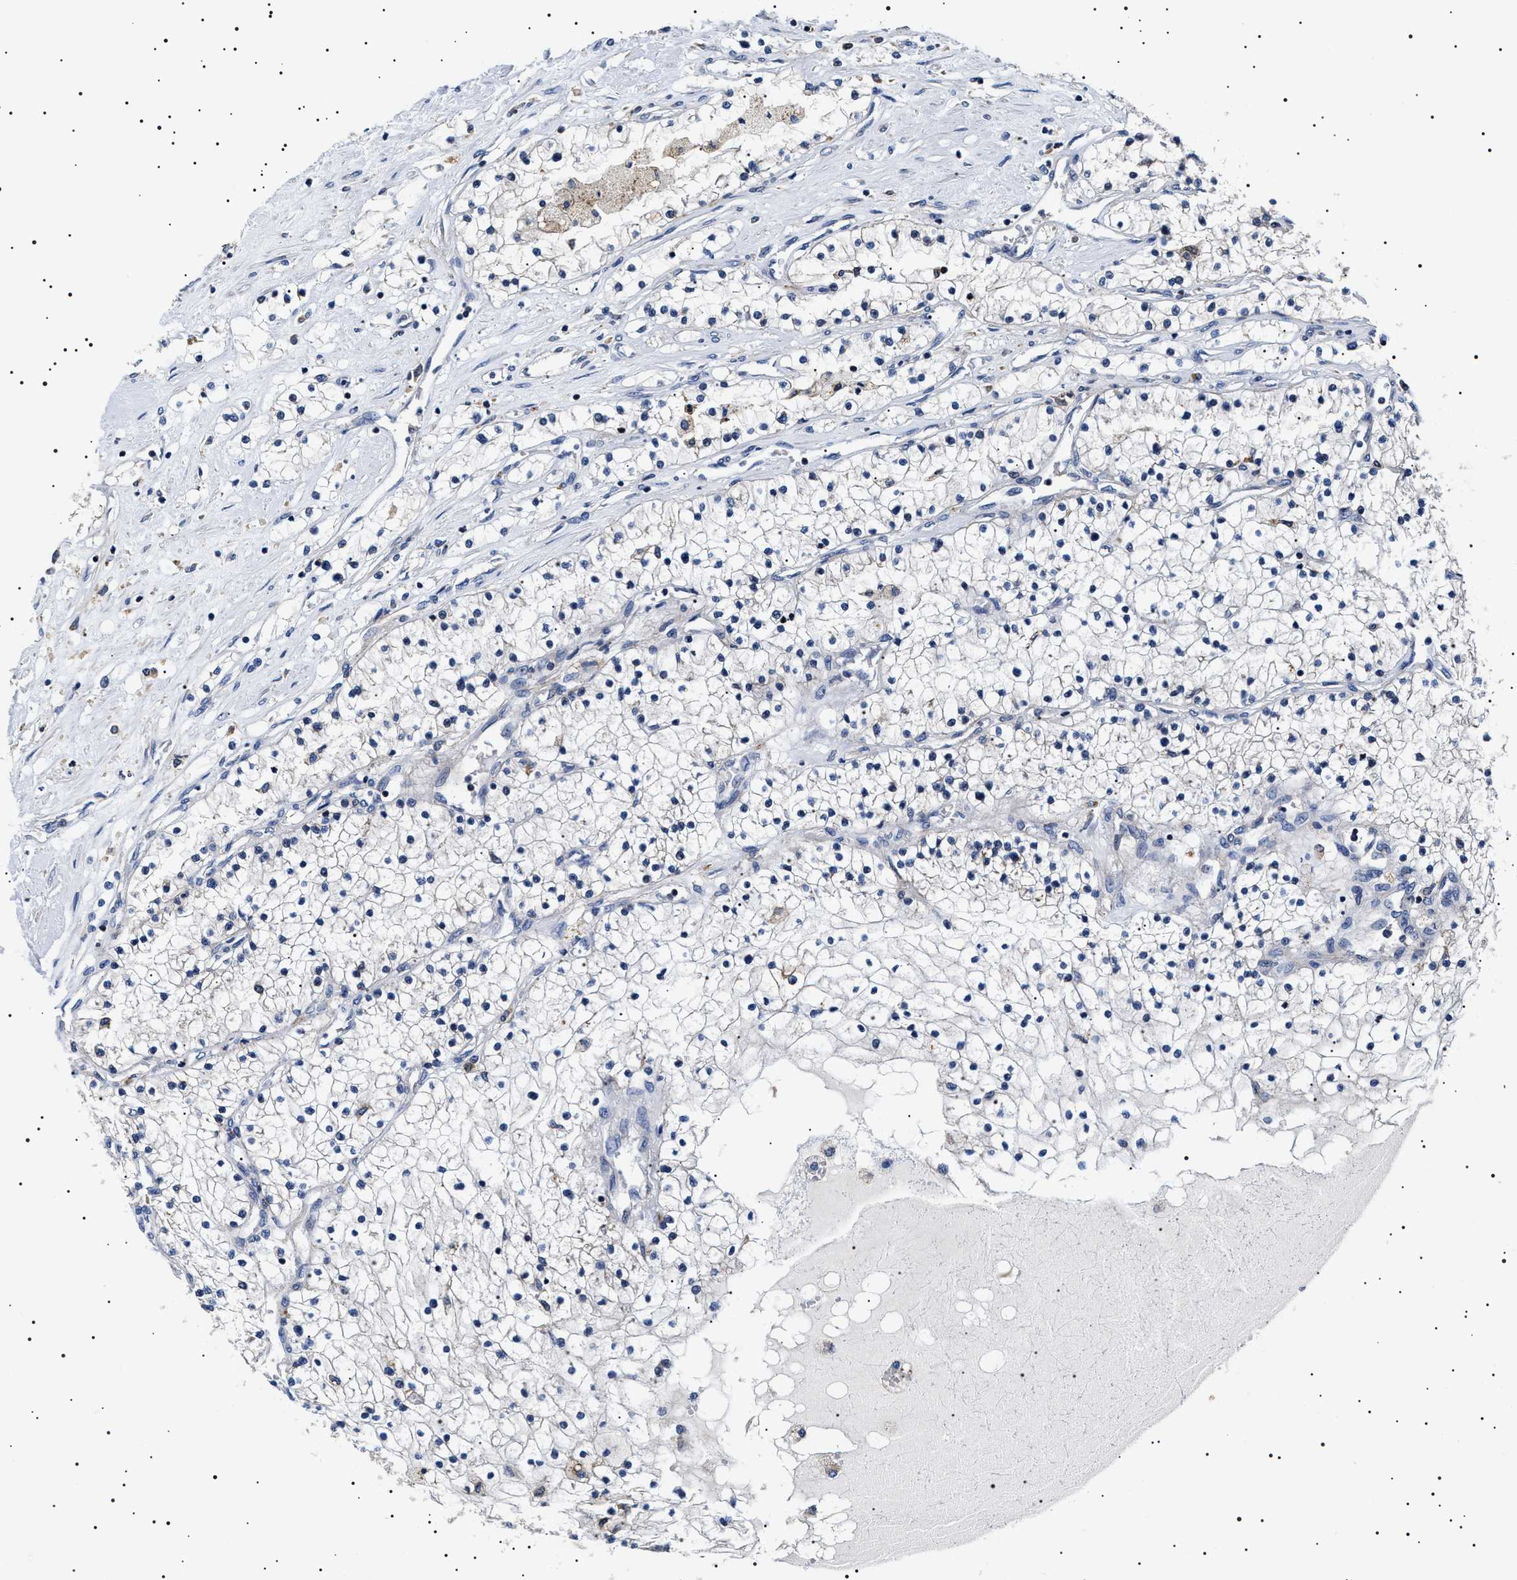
{"staining": {"intensity": "negative", "quantity": "none", "location": "none"}, "tissue": "renal cancer", "cell_type": "Tumor cells", "image_type": "cancer", "snomed": [{"axis": "morphology", "description": "Adenocarcinoma, NOS"}, {"axis": "topography", "description": "Kidney"}], "caption": "Immunohistochemical staining of human adenocarcinoma (renal) shows no significant expression in tumor cells. Brightfield microscopy of immunohistochemistry (IHC) stained with DAB (brown) and hematoxylin (blue), captured at high magnification.", "gene": "SLC4A7", "patient": {"sex": "male", "age": 68}}